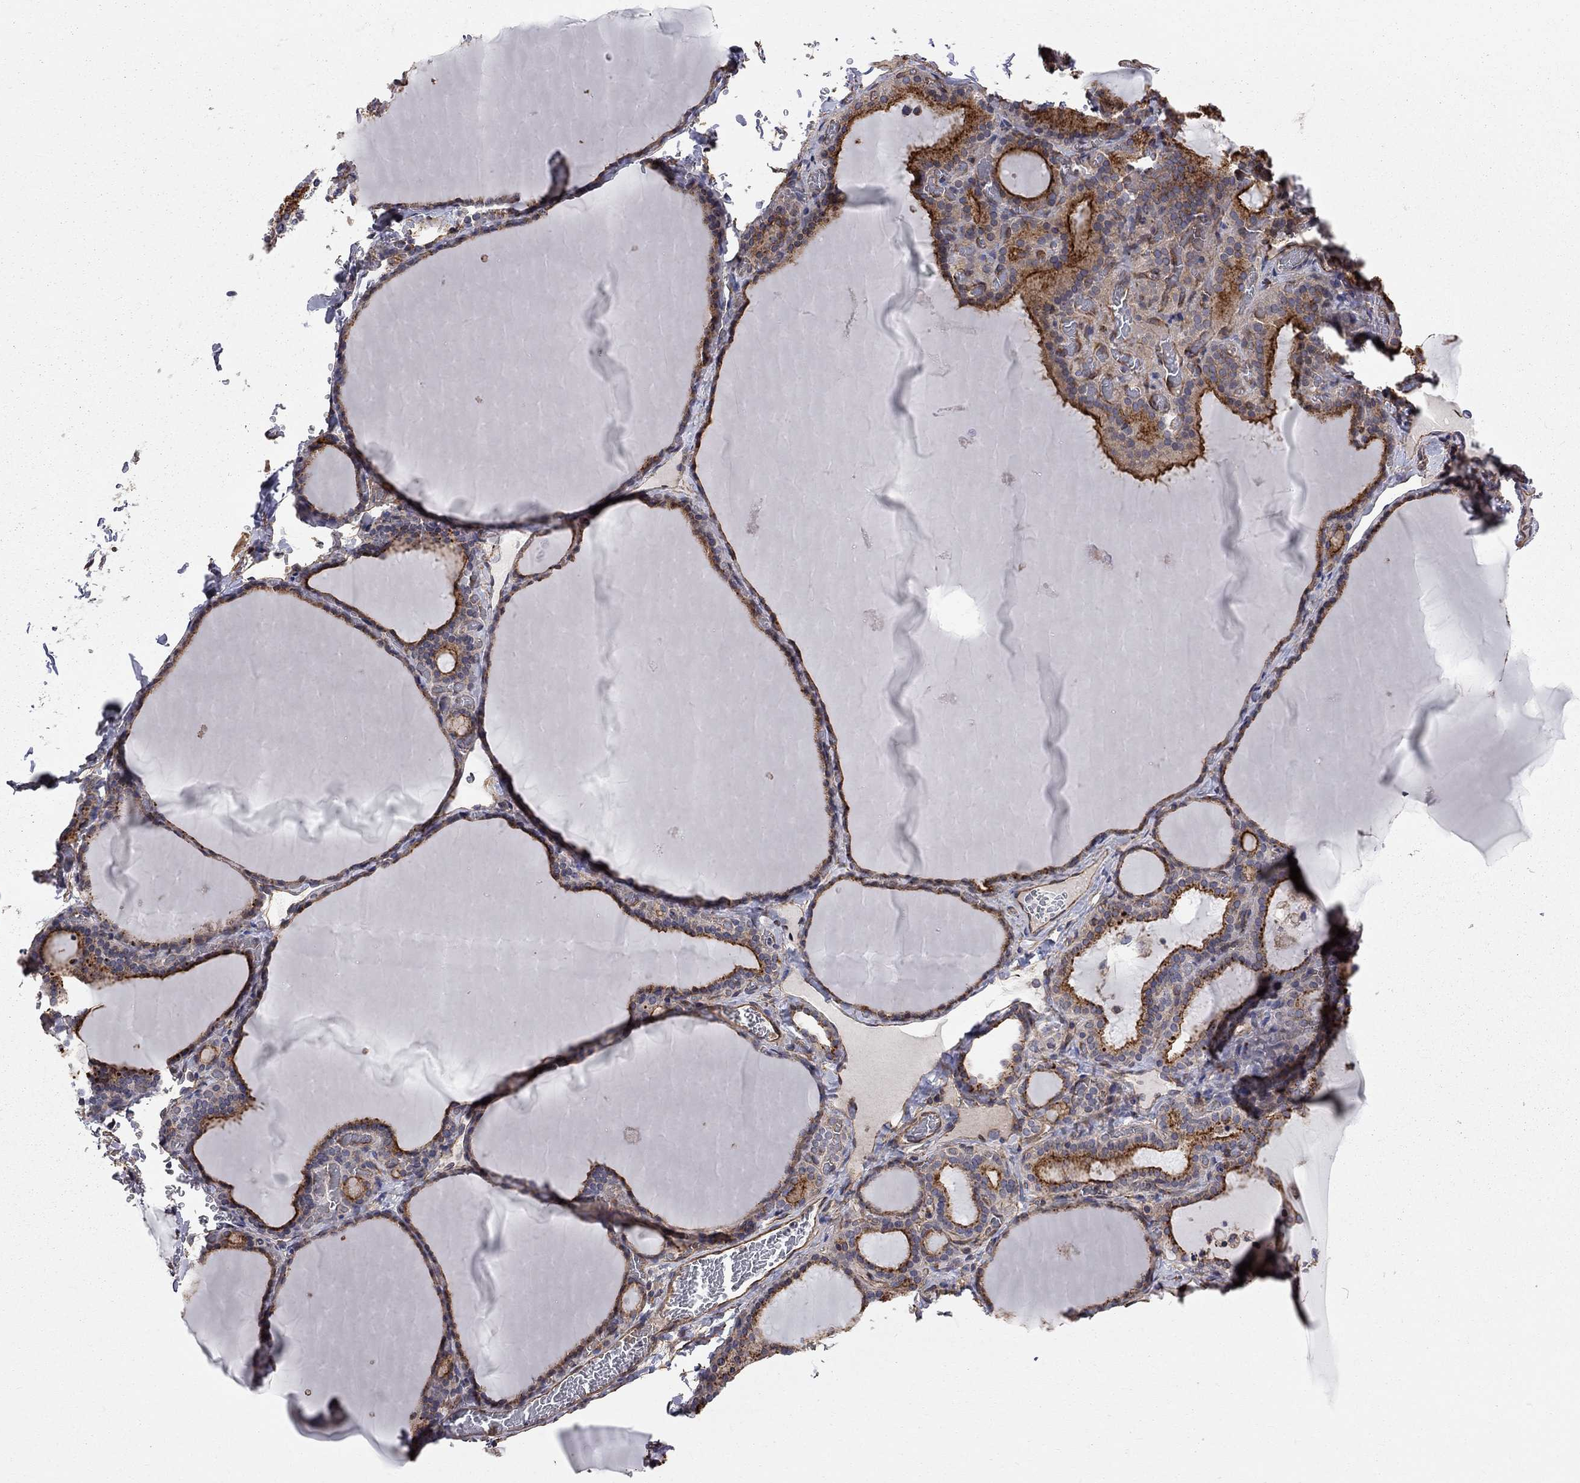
{"staining": {"intensity": "moderate", "quantity": ">75%", "location": "cytoplasmic/membranous"}, "tissue": "thyroid gland", "cell_type": "Glandular cells", "image_type": "normal", "snomed": [{"axis": "morphology", "description": "Normal tissue, NOS"}, {"axis": "morphology", "description": "Hyperplasia, NOS"}, {"axis": "topography", "description": "Thyroid gland"}], "caption": "Benign thyroid gland displays moderate cytoplasmic/membranous positivity in approximately >75% of glandular cells, visualized by immunohistochemistry.", "gene": "RASEF", "patient": {"sex": "female", "age": 27}}